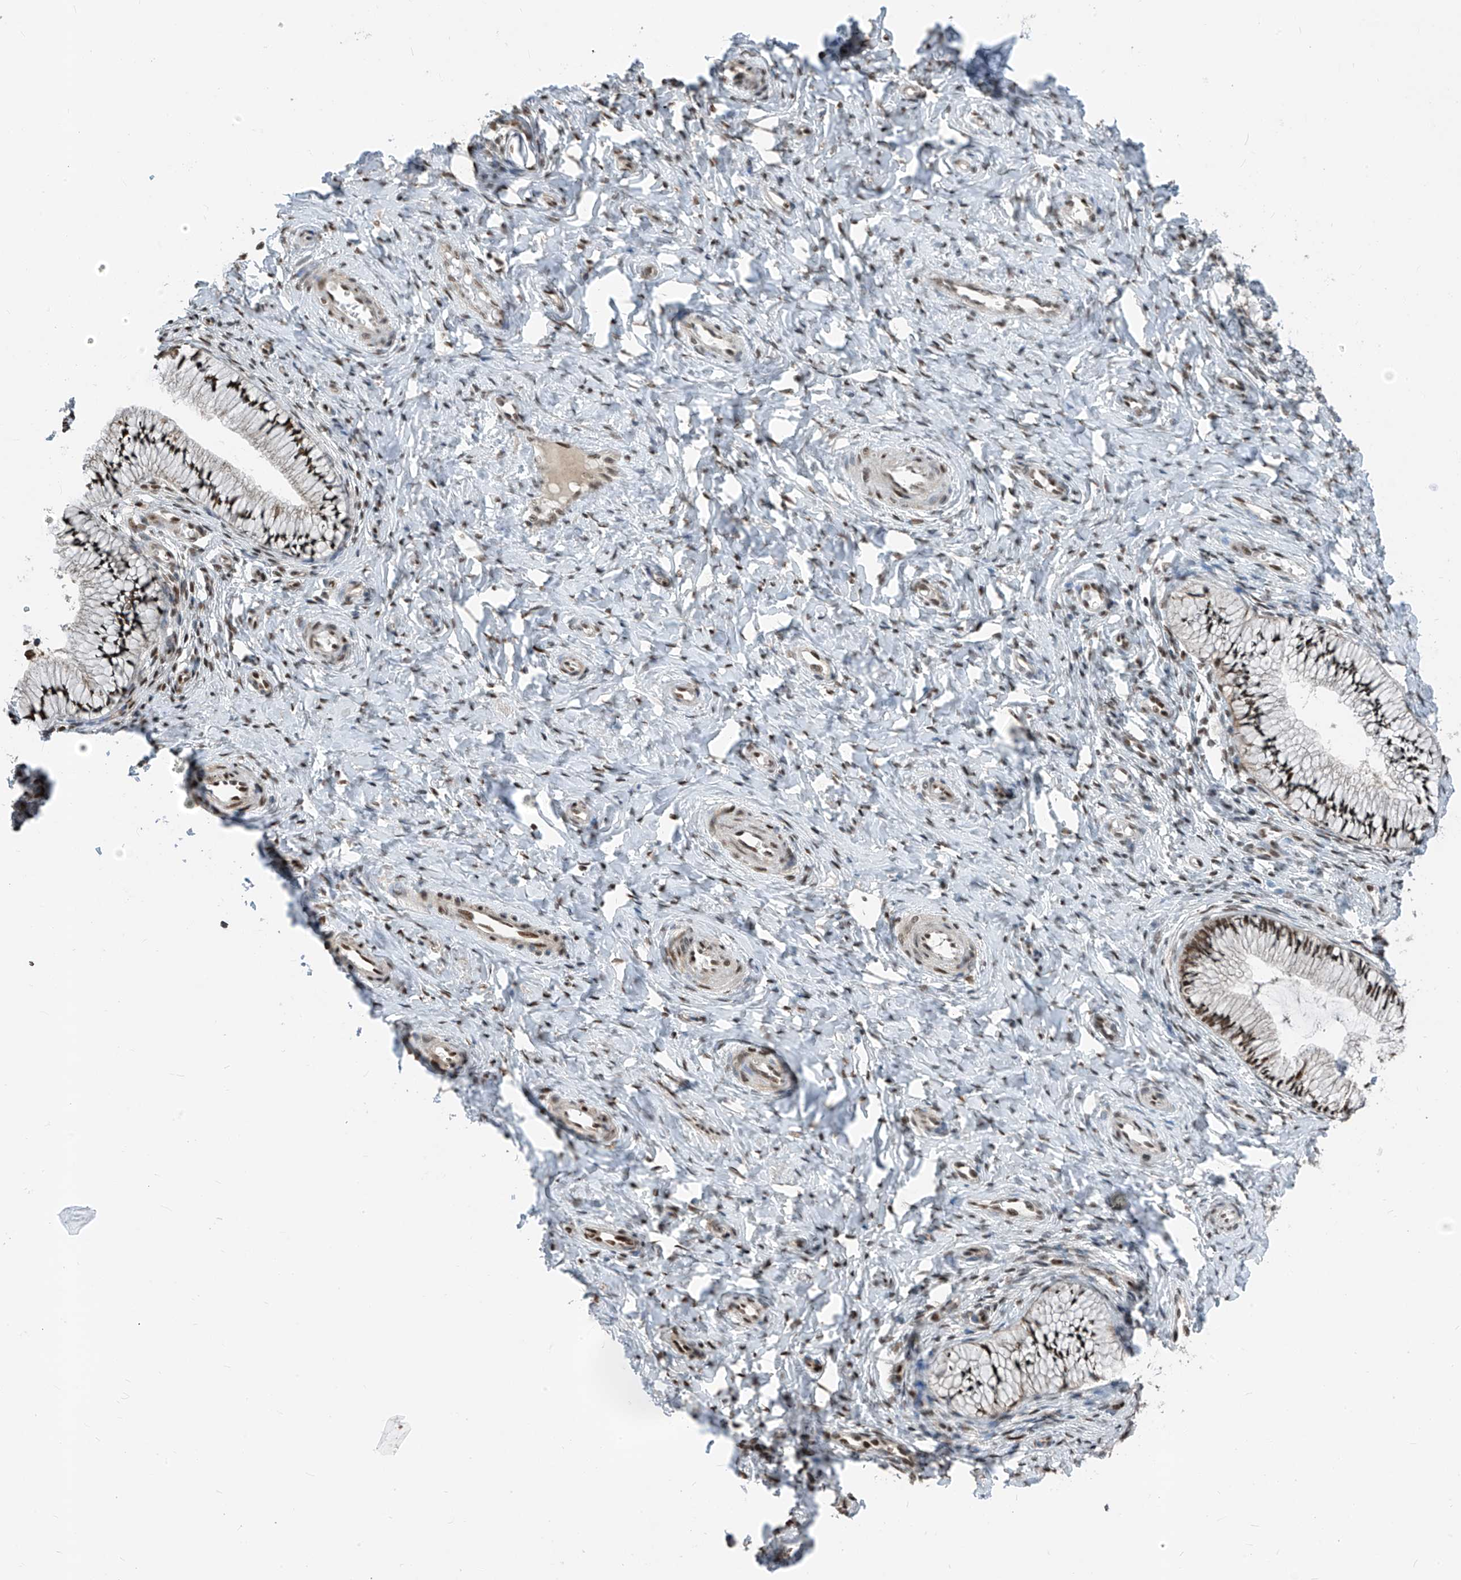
{"staining": {"intensity": "strong", "quantity": ">75%", "location": "nuclear"}, "tissue": "cervix", "cell_type": "Glandular cells", "image_type": "normal", "snomed": [{"axis": "morphology", "description": "Normal tissue, NOS"}, {"axis": "topography", "description": "Cervix"}], "caption": "Brown immunohistochemical staining in benign human cervix demonstrates strong nuclear expression in approximately >75% of glandular cells. (brown staining indicates protein expression, while blue staining denotes nuclei).", "gene": "RBP7", "patient": {"sex": "female", "age": 36}}